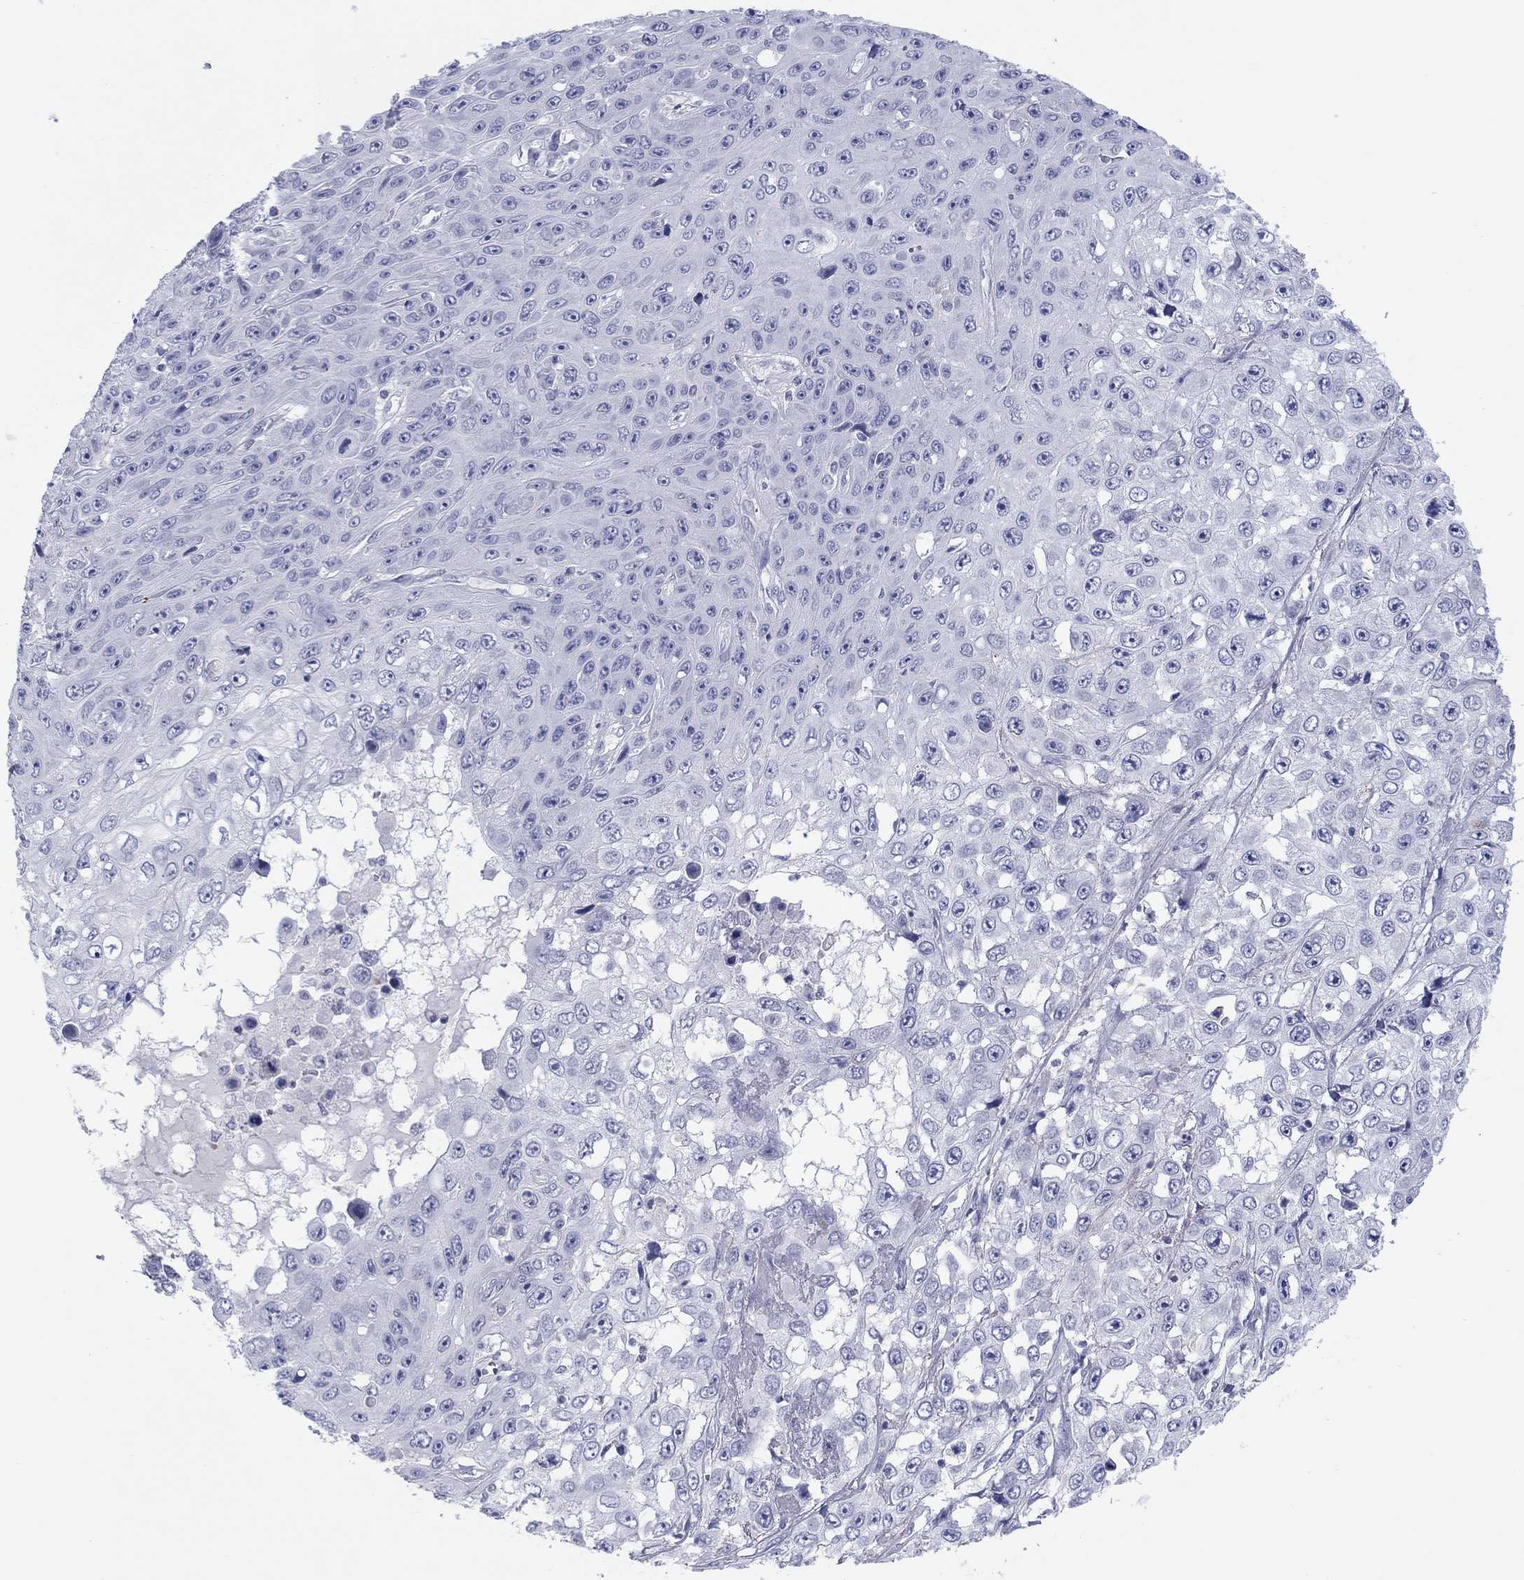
{"staining": {"intensity": "negative", "quantity": "none", "location": "none"}, "tissue": "skin cancer", "cell_type": "Tumor cells", "image_type": "cancer", "snomed": [{"axis": "morphology", "description": "Squamous cell carcinoma, NOS"}, {"axis": "topography", "description": "Skin"}], "caption": "This histopathology image is of squamous cell carcinoma (skin) stained with immunohistochemistry (IHC) to label a protein in brown with the nuclei are counter-stained blue. There is no positivity in tumor cells.", "gene": "CPNE6", "patient": {"sex": "male", "age": 82}}